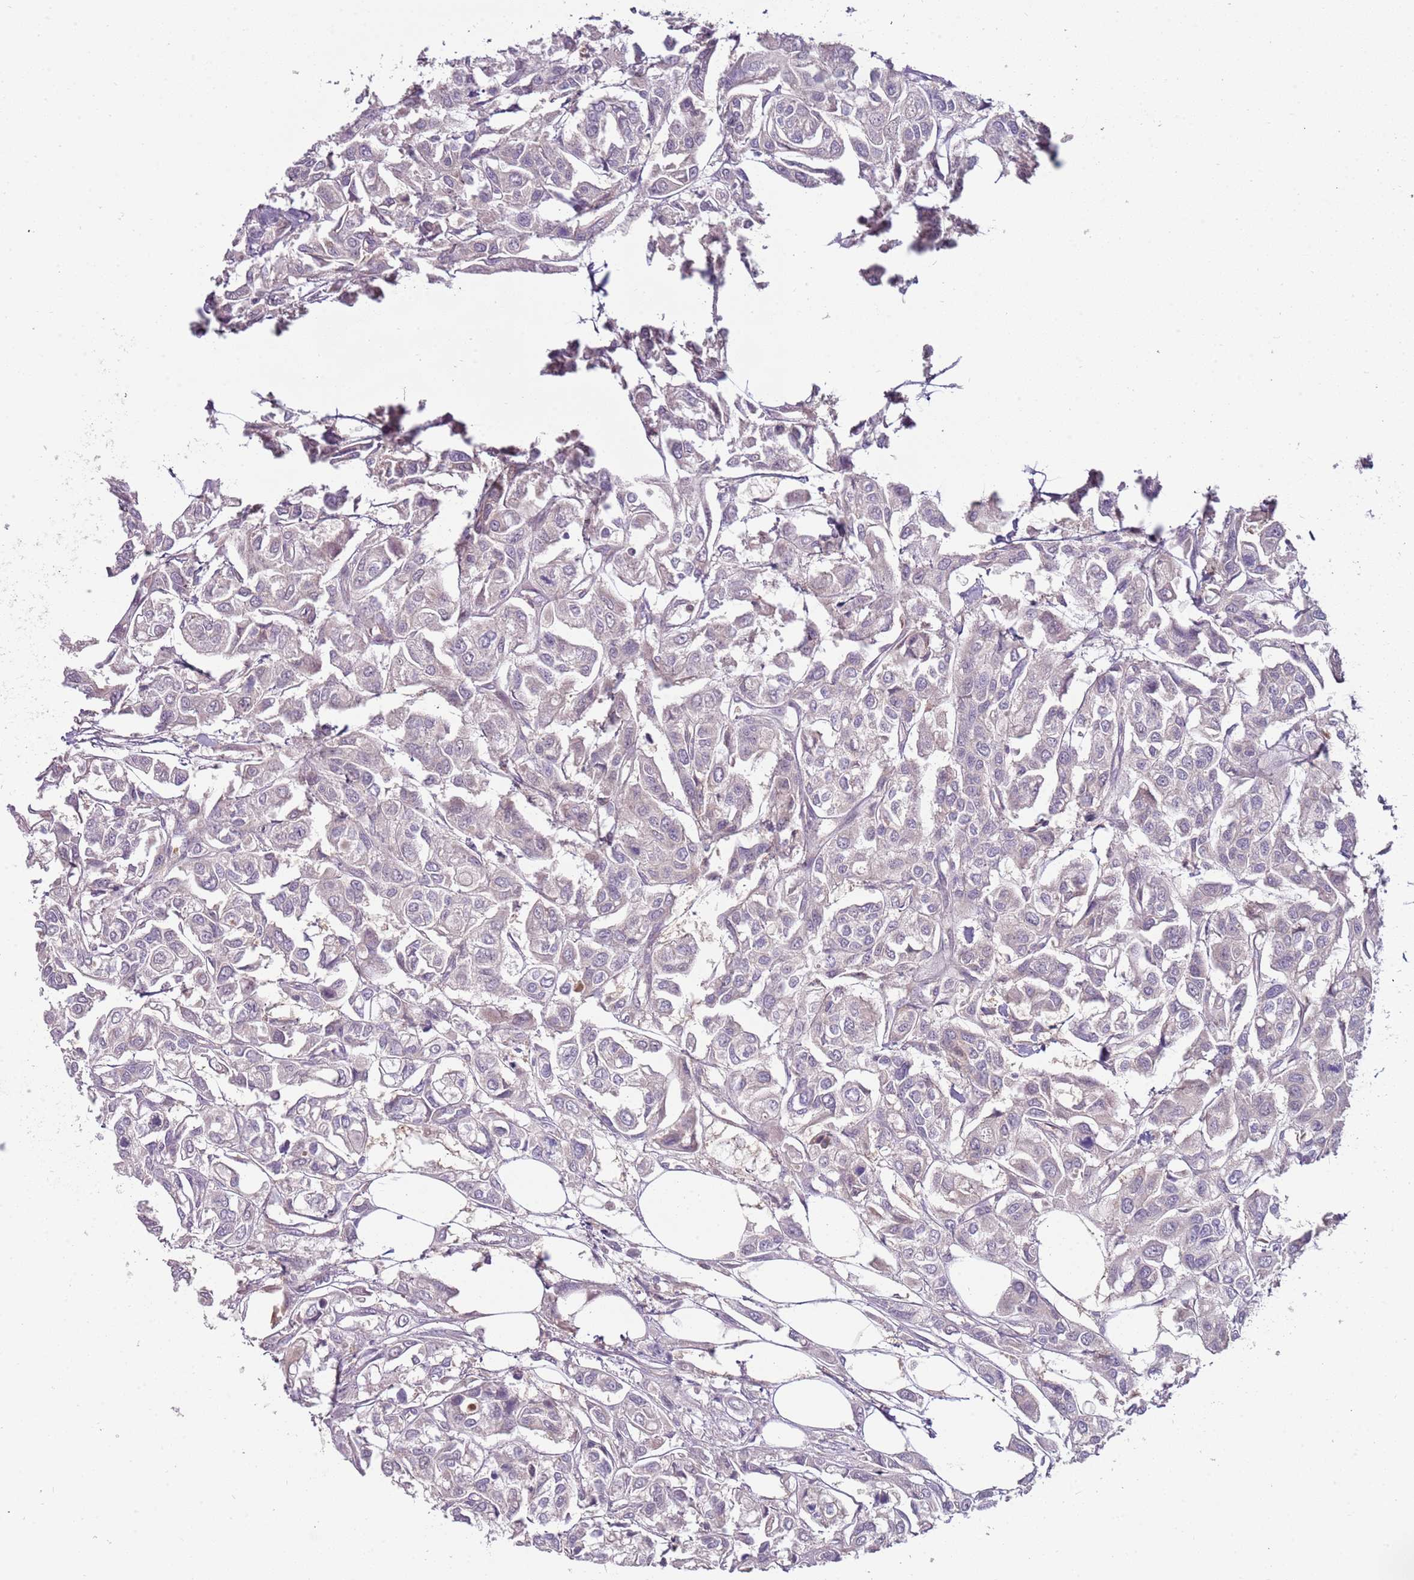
{"staining": {"intensity": "negative", "quantity": "none", "location": "none"}, "tissue": "urothelial cancer", "cell_type": "Tumor cells", "image_type": "cancer", "snomed": [{"axis": "morphology", "description": "Urothelial carcinoma, High grade"}, {"axis": "topography", "description": "Urinary bladder"}], "caption": "This histopathology image is of urothelial cancer stained with IHC to label a protein in brown with the nuclei are counter-stained blue. There is no staining in tumor cells.", "gene": "ARHGAP5", "patient": {"sex": "male", "age": 67}}